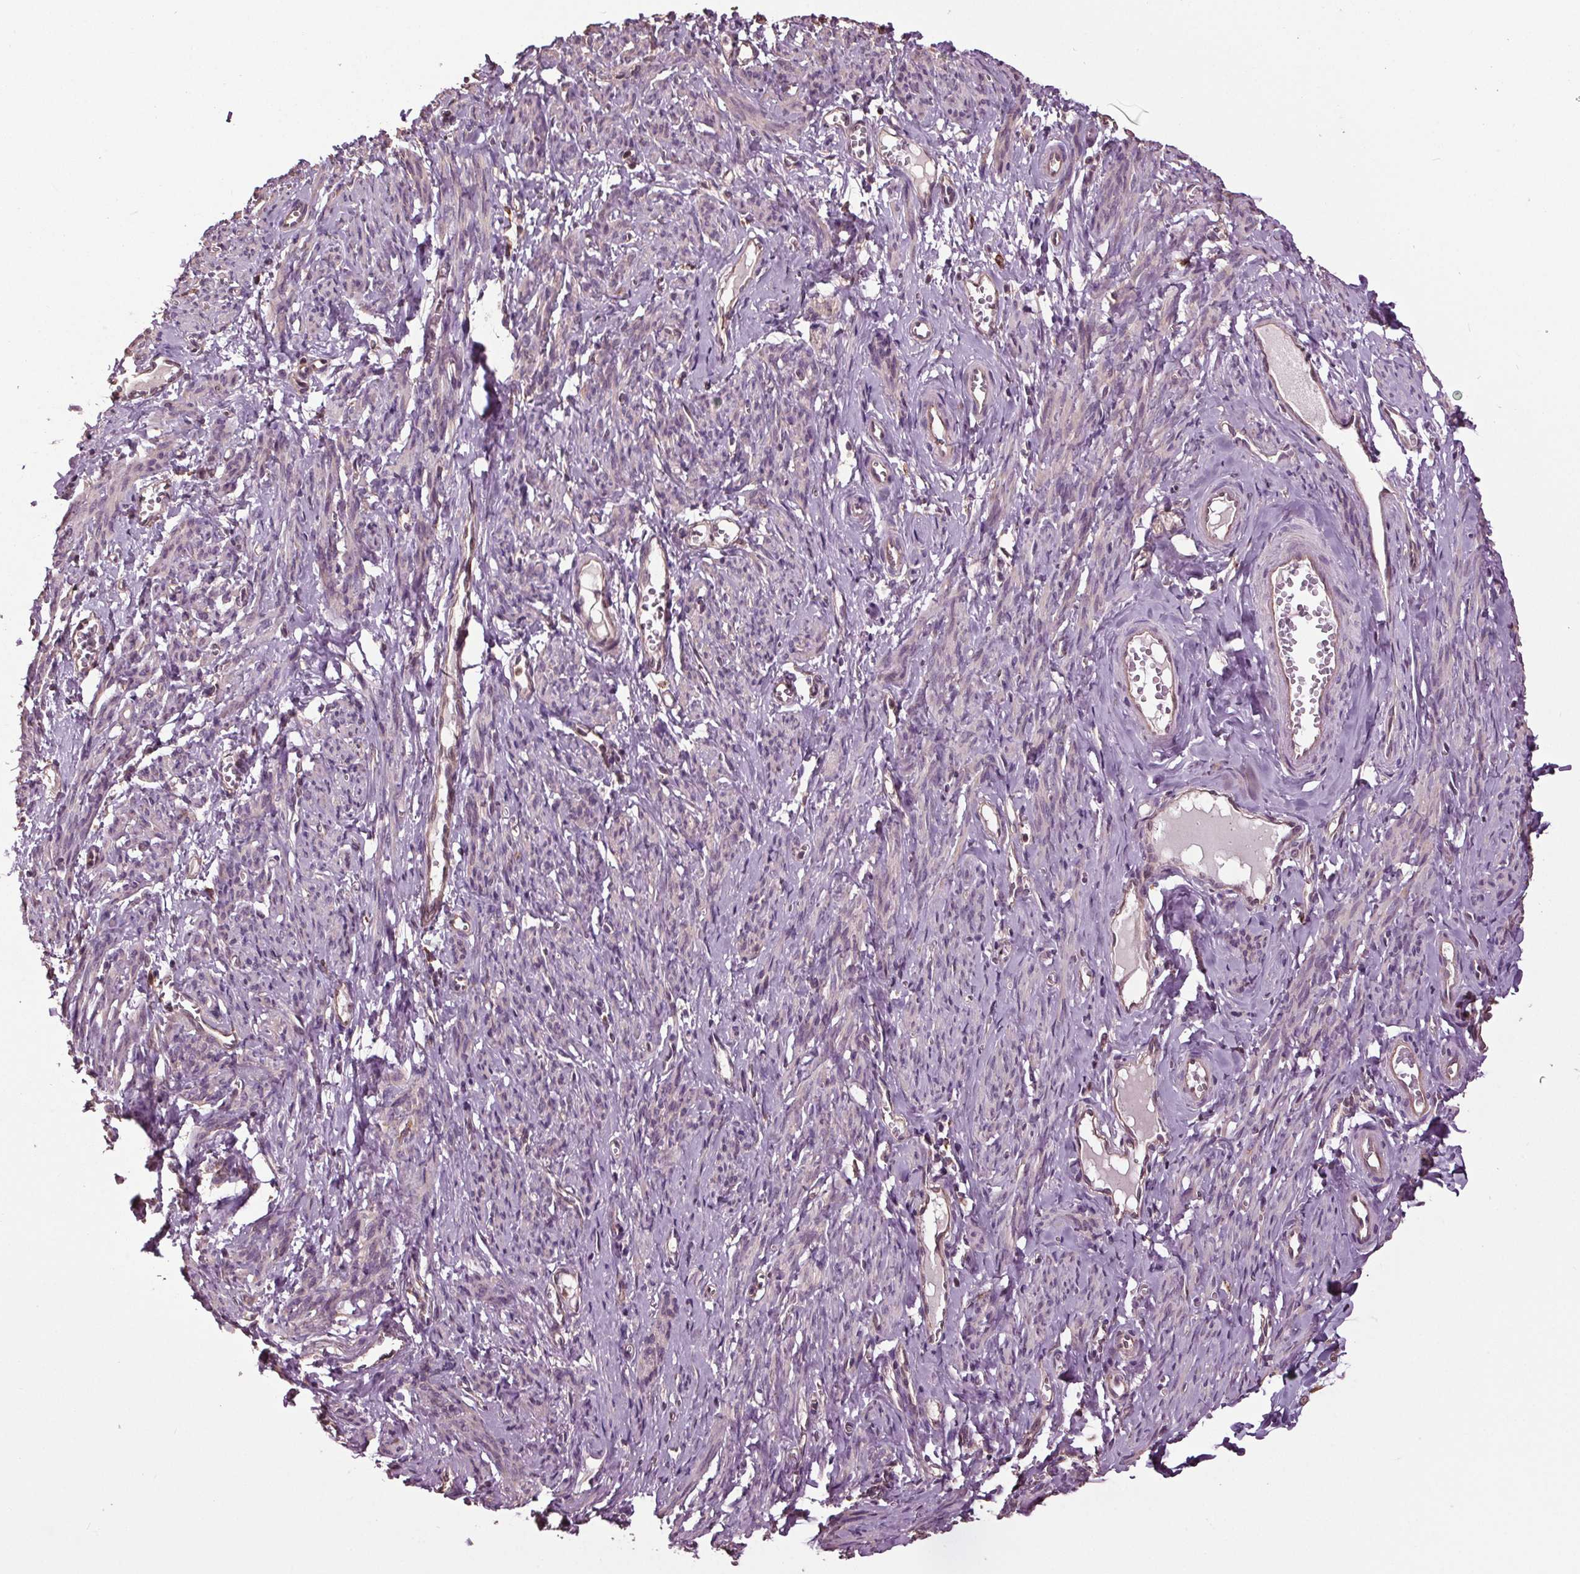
{"staining": {"intensity": "negative", "quantity": "none", "location": "none"}, "tissue": "smooth muscle", "cell_type": "Smooth muscle cells", "image_type": "normal", "snomed": [{"axis": "morphology", "description": "Normal tissue, NOS"}, {"axis": "topography", "description": "Smooth muscle"}], "caption": "Immunohistochemistry micrograph of unremarkable human smooth muscle stained for a protein (brown), which displays no staining in smooth muscle cells.", "gene": "RNPEP", "patient": {"sex": "female", "age": 65}}